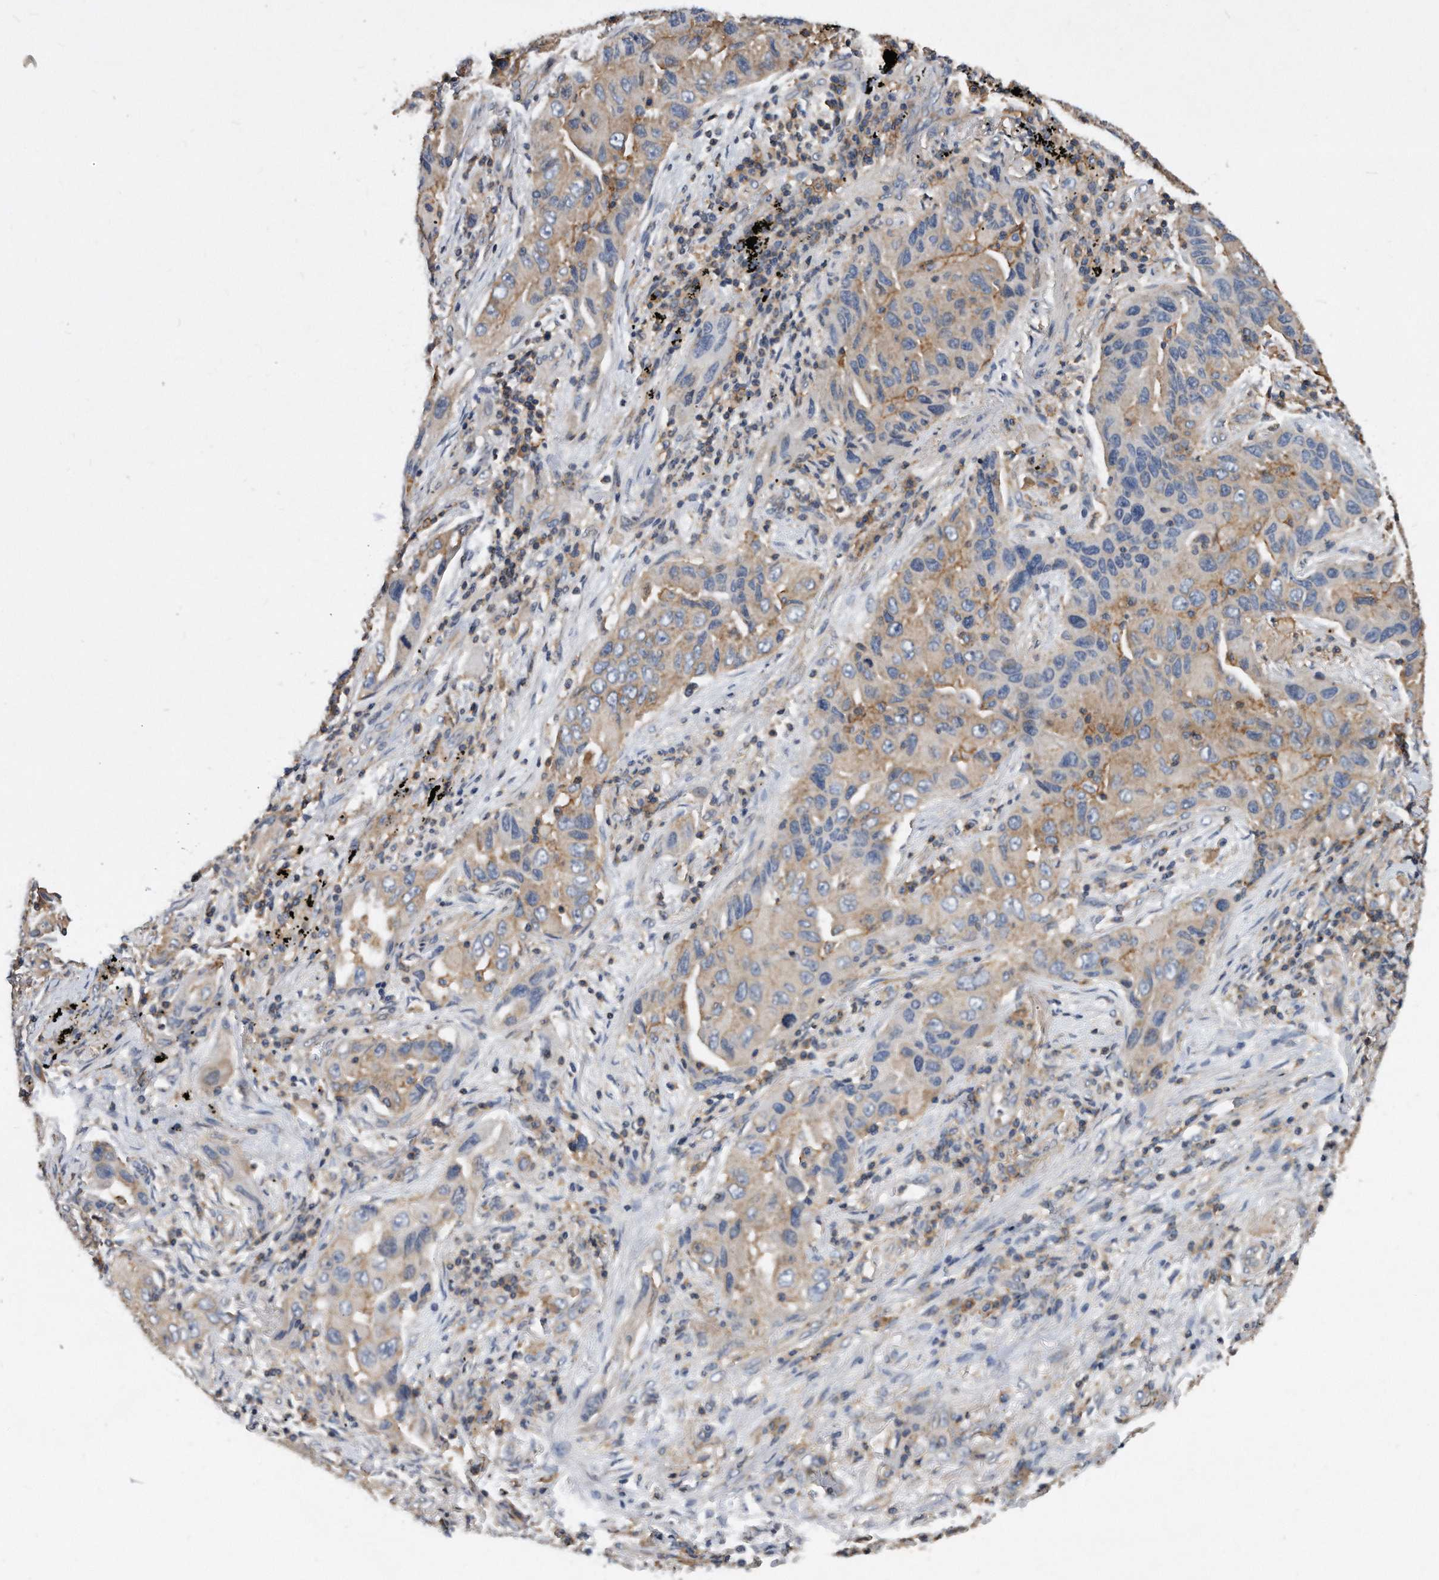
{"staining": {"intensity": "weak", "quantity": "25%-75%", "location": "cytoplasmic/membranous"}, "tissue": "lung cancer", "cell_type": "Tumor cells", "image_type": "cancer", "snomed": [{"axis": "morphology", "description": "Adenocarcinoma, NOS"}, {"axis": "topography", "description": "Lung"}], "caption": "About 25%-75% of tumor cells in human adenocarcinoma (lung) exhibit weak cytoplasmic/membranous protein staining as visualized by brown immunohistochemical staining.", "gene": "ATG5", "patient": {"sex": "female", "age": 65}}